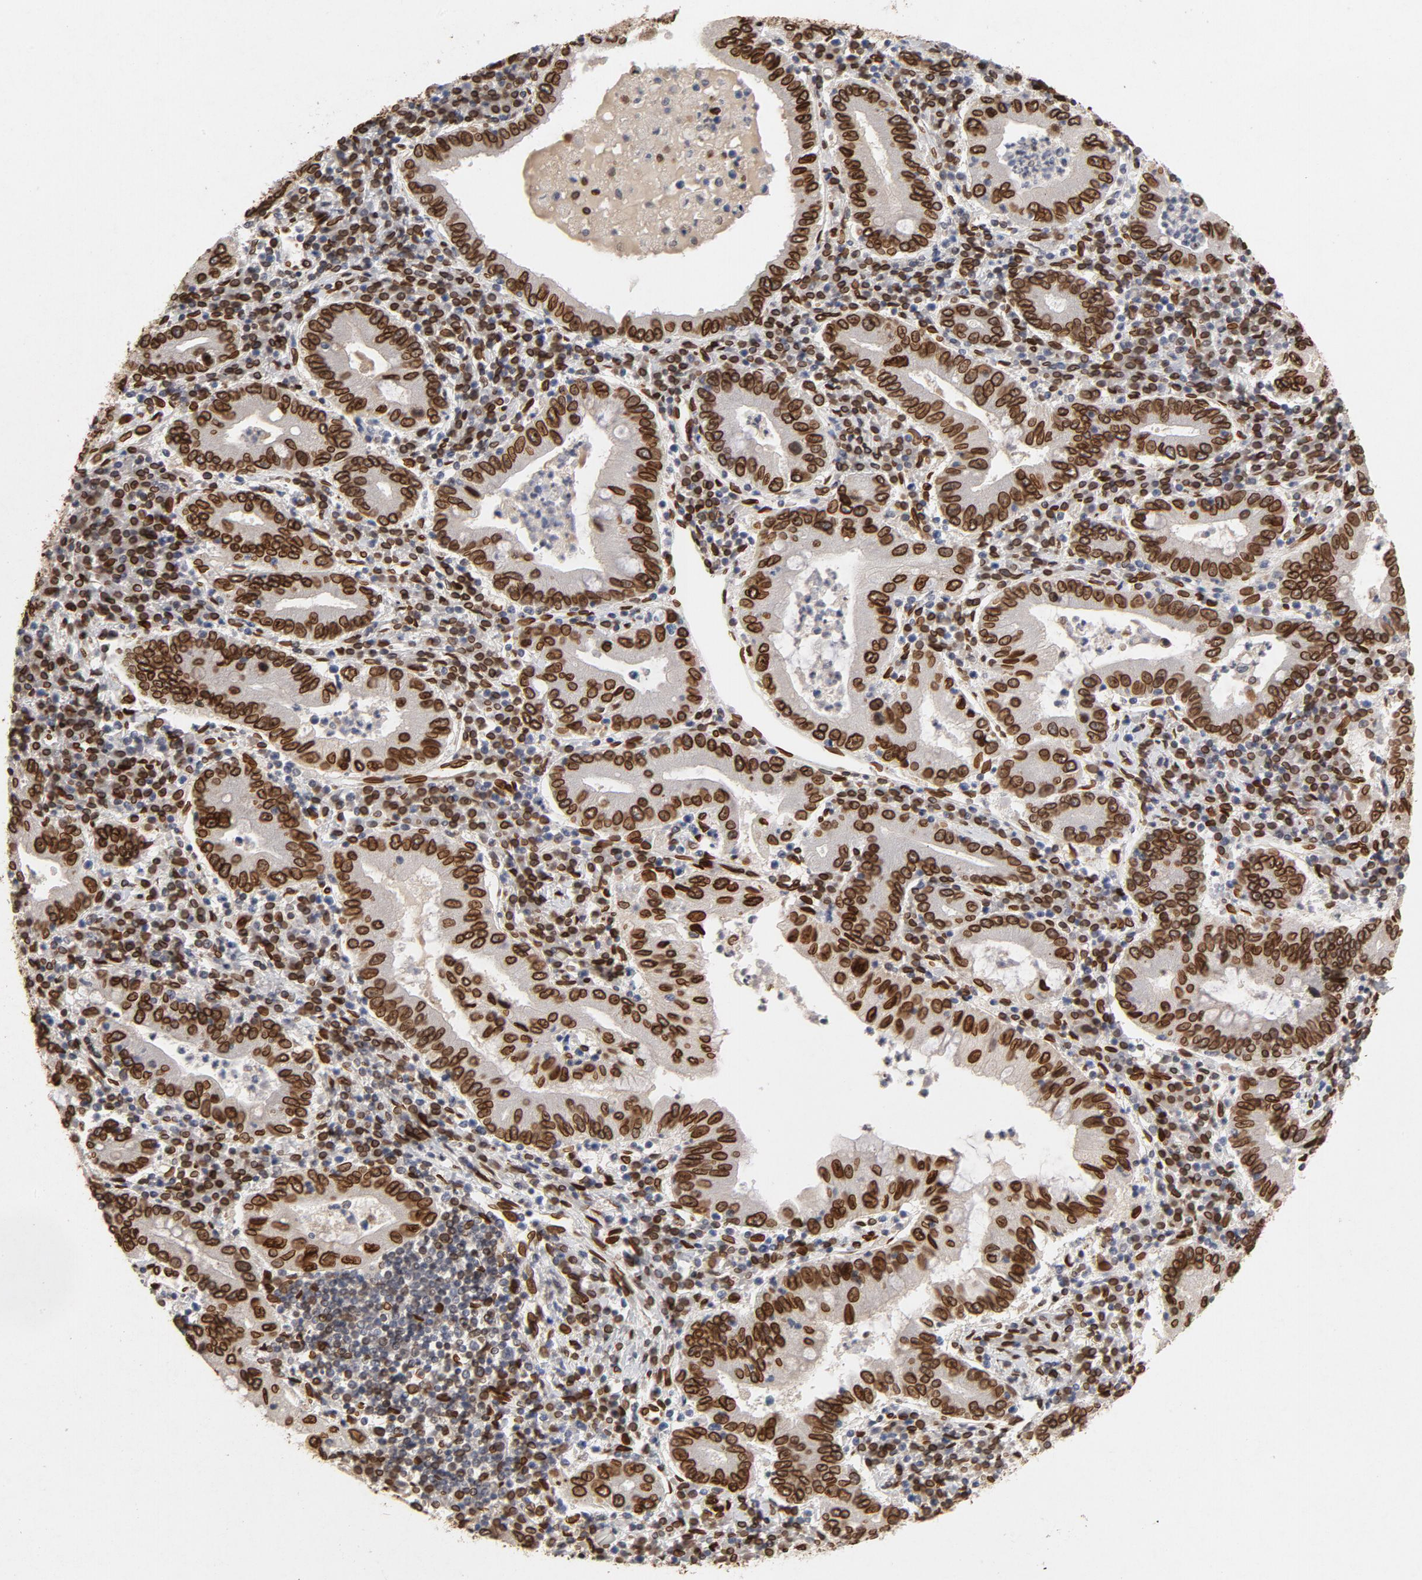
{"staining": {"intensity": "strong", "quantity": ">75%", "location": "cytoplasmic/membranous,nuclear"}, "tissue": "stomach cancer", "cell_type": "Tumor cells", "image_type": "cancer", "snomed": [{"axis": "morphology", "description": "Normal tissue, NOS"}, {"axis": "morphology", "description": "Adenocarcinoma, NOS"}, {"axis": "topography", "description": "Esophagus"}, {"axis": "topography", "description": "Stomach, upper"}, {"axis": "topography", "description": "Peripheral nerve tissue"}], "caption": "A high-resolution histopathology image shows IHC staining of stomach adenocarcinoma, which reveals strong cytoplasmic/membranous and nuclear expression in about >75% of tumor cells.", "gene": "LMNA", "patient": {"sex": "male", "age": 62}}